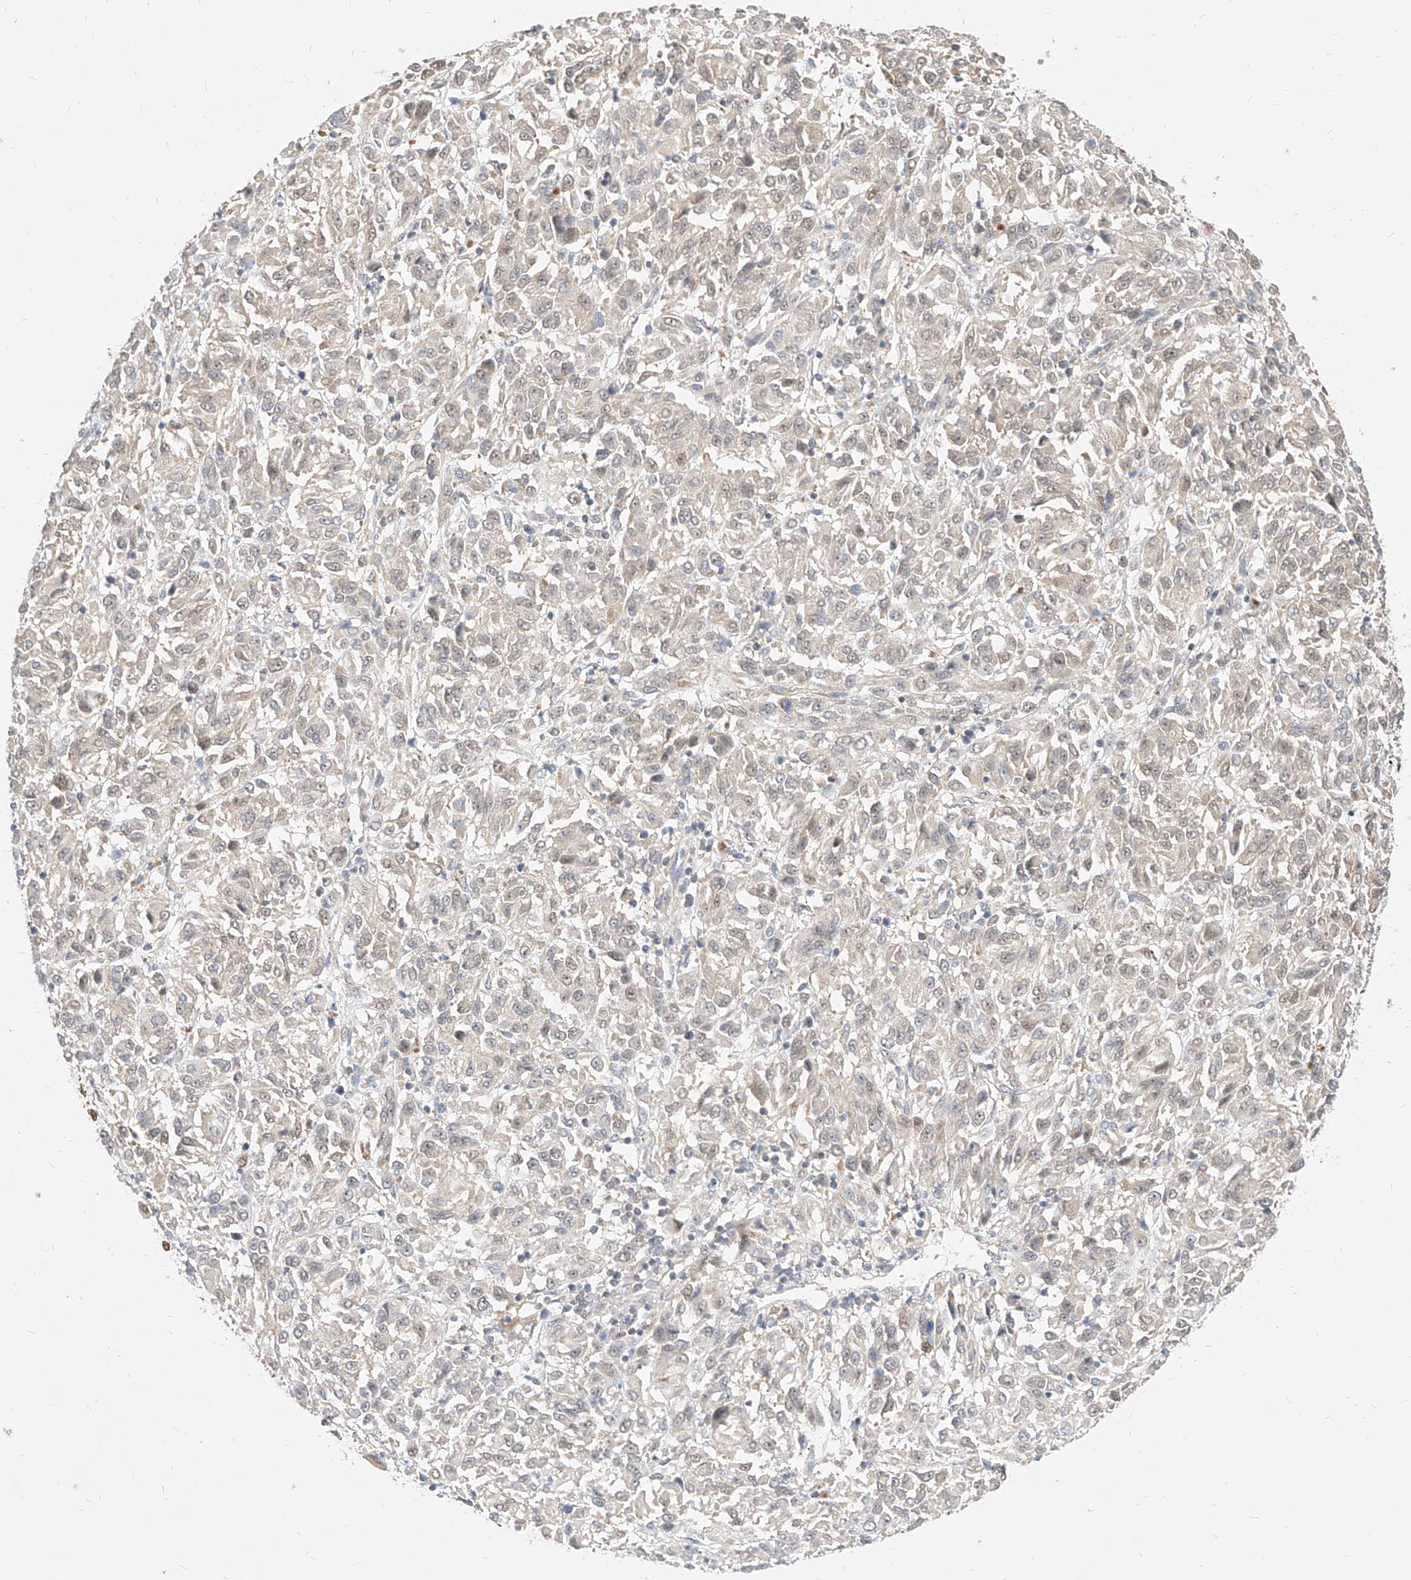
{"staining": {"intensity": "negative", "quantity": "none", "location": "none"}, "tissue": "melanoma", "cell_type": "Tumor cells", "image_type": "cancer", "snomed": [{"axis": "morphology", "description": "Malignant melanoma, Metastatic site"}, {"axis": "topography", "description": "Lung"}], "caption": "There is no significant staining in tumor cells of malignant melanoma (metastatic site).", "gene": "TSNAX", "patient": {"sex": "male", "age": 64}}